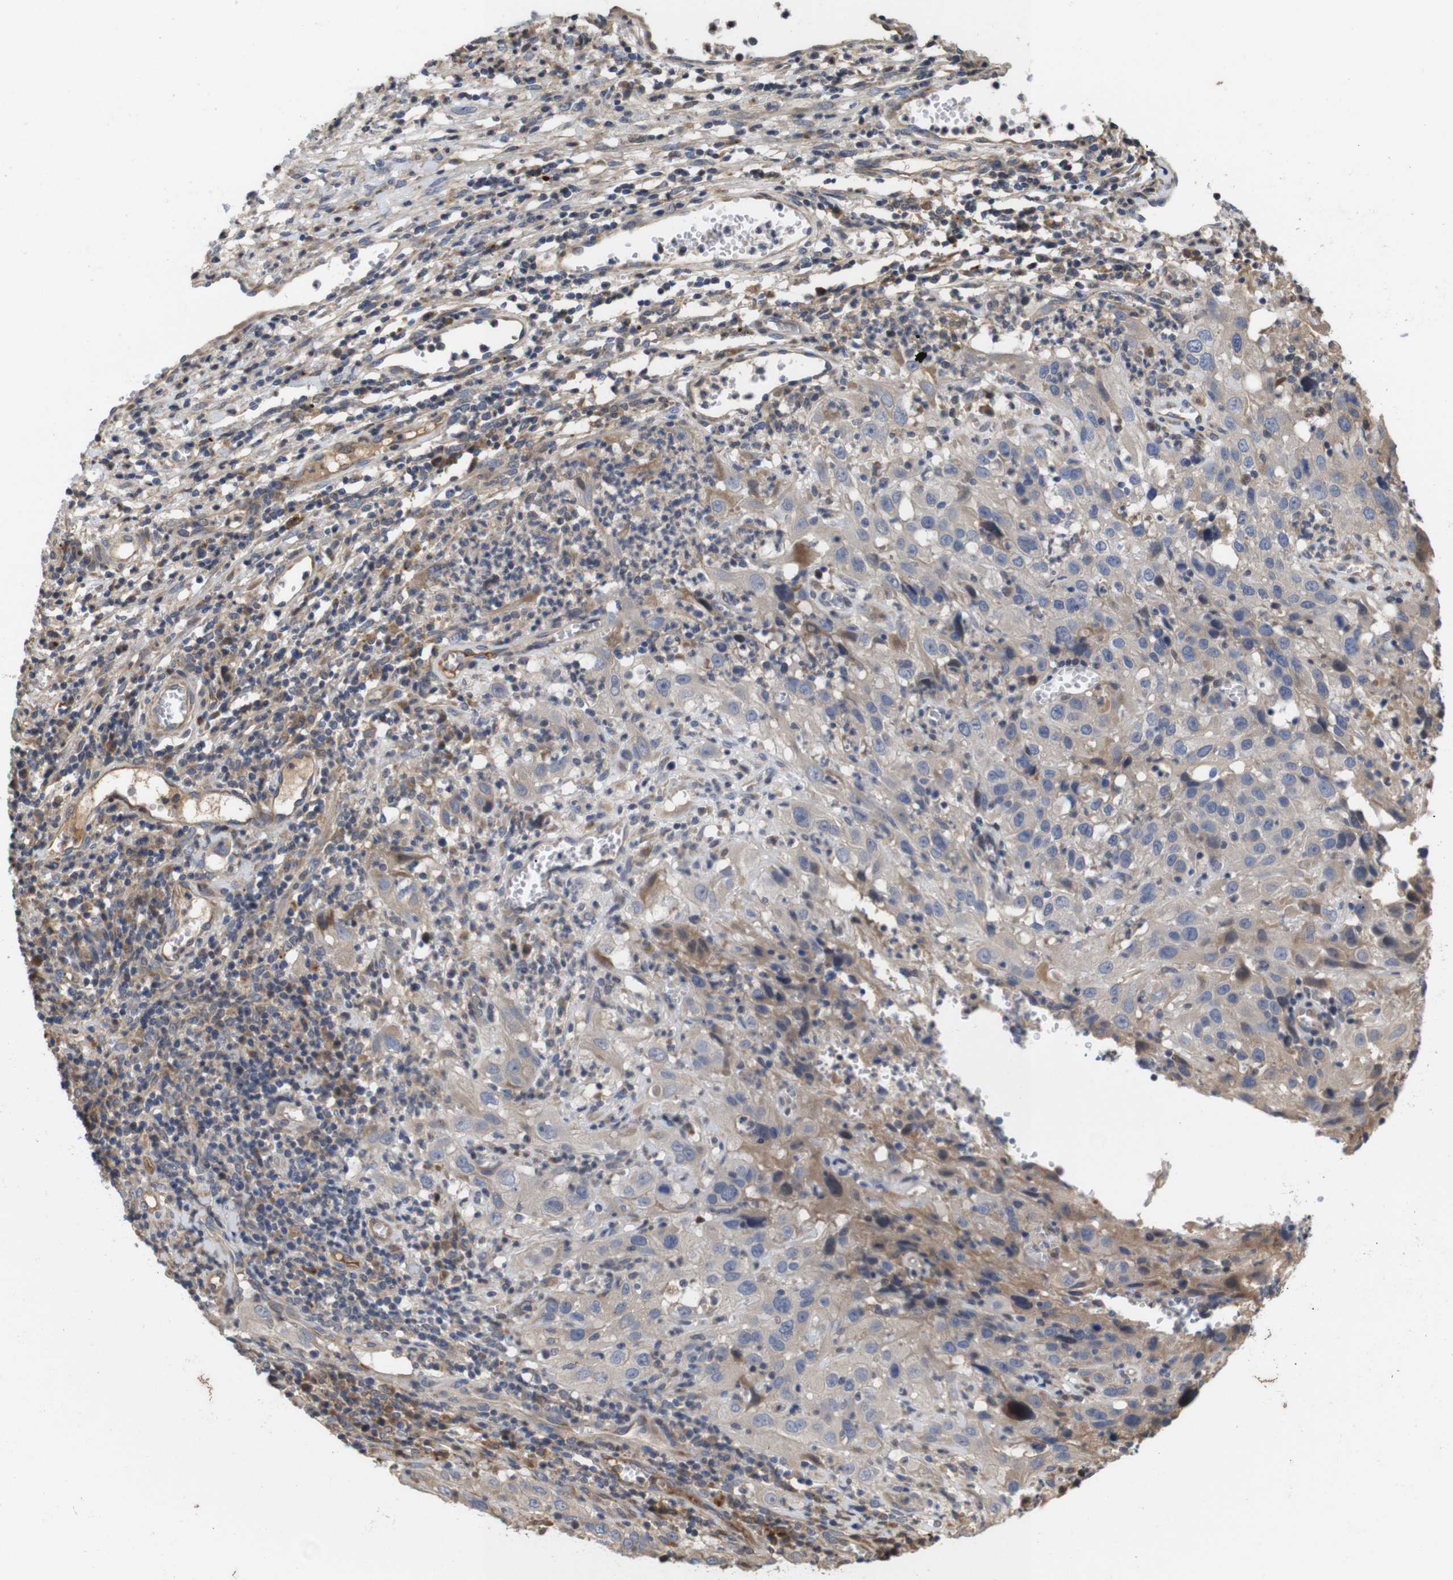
{"staining": {"intensity": "weak", "quantity": "<25%", "location": "cytoplasmic/membranous"}, "tissue": "cervical cancer", "cell_type": "Tumor cells", "image_type": "cancer", "snomed": [{"axis": "morphology", "description": "Squamous cell carcinoma, NOS"}, {"axis": "topography", "description": "Cervix"}], "caption": "Human squamous cell carcinoma (cervical) stained for a protein using immunohistochemistry (IHC) reveals no expression in tumor cells.", "gene": "SPRY3", "patient": {"sex": "female", "age": 32}}